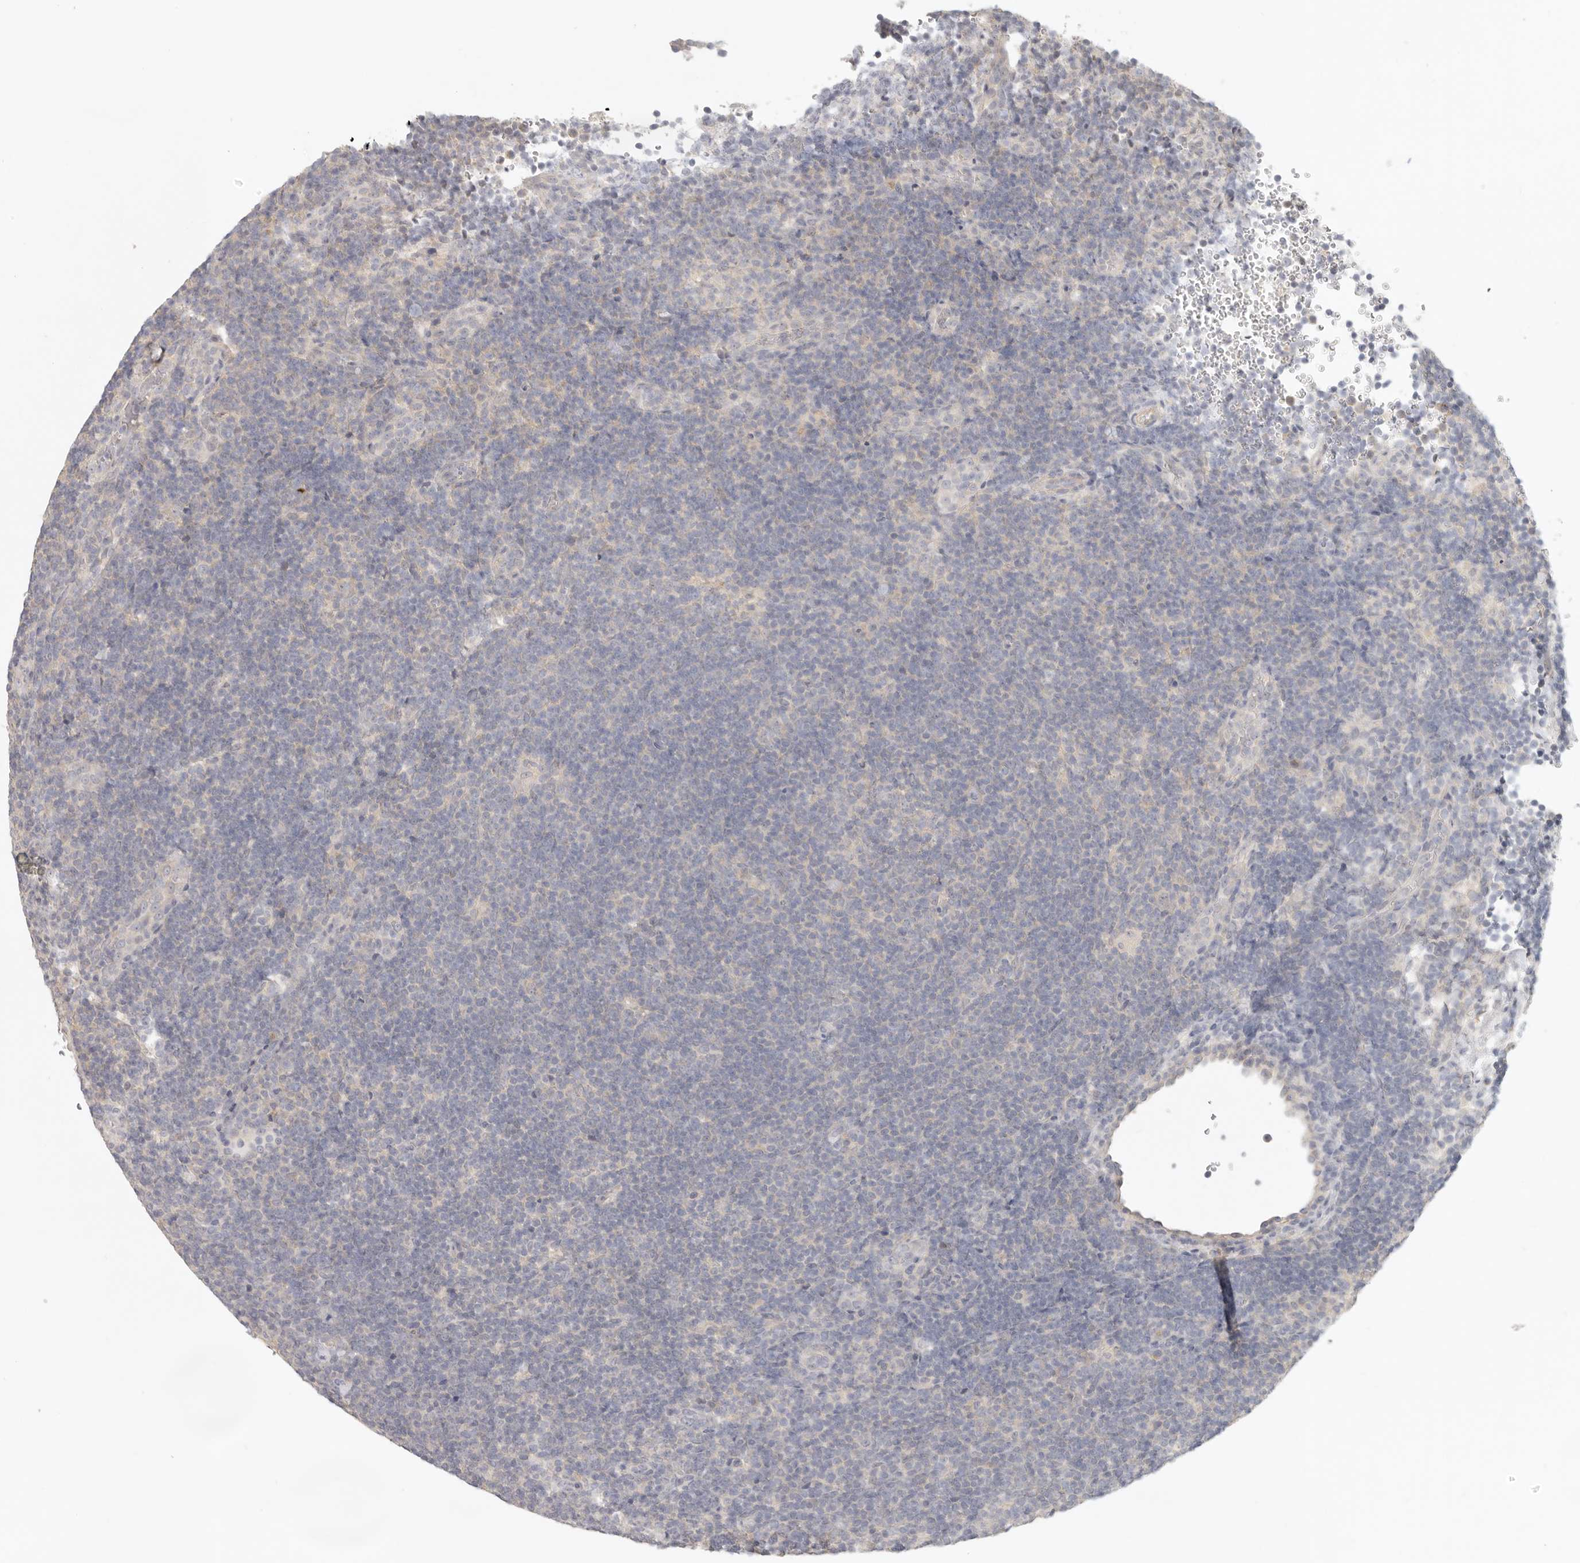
{"staining": {"intensity": "negative", "quantity": "none", "location": "none"}, "tissue": "lymphoma", "cell_type": "Tumor cells", "image_type": "cancer", "snomed": [{"axis": "morphology", "description": "Hodgkin's disease, NOS"}, {"axis": "topography", "description": "Lymph node"}], "caption": "Lymphoma stained for a protein using IHC demonstrates no staining tumor cells.", "gene": "AHDC1", "patient": {"sex": "female", "age": 57}}